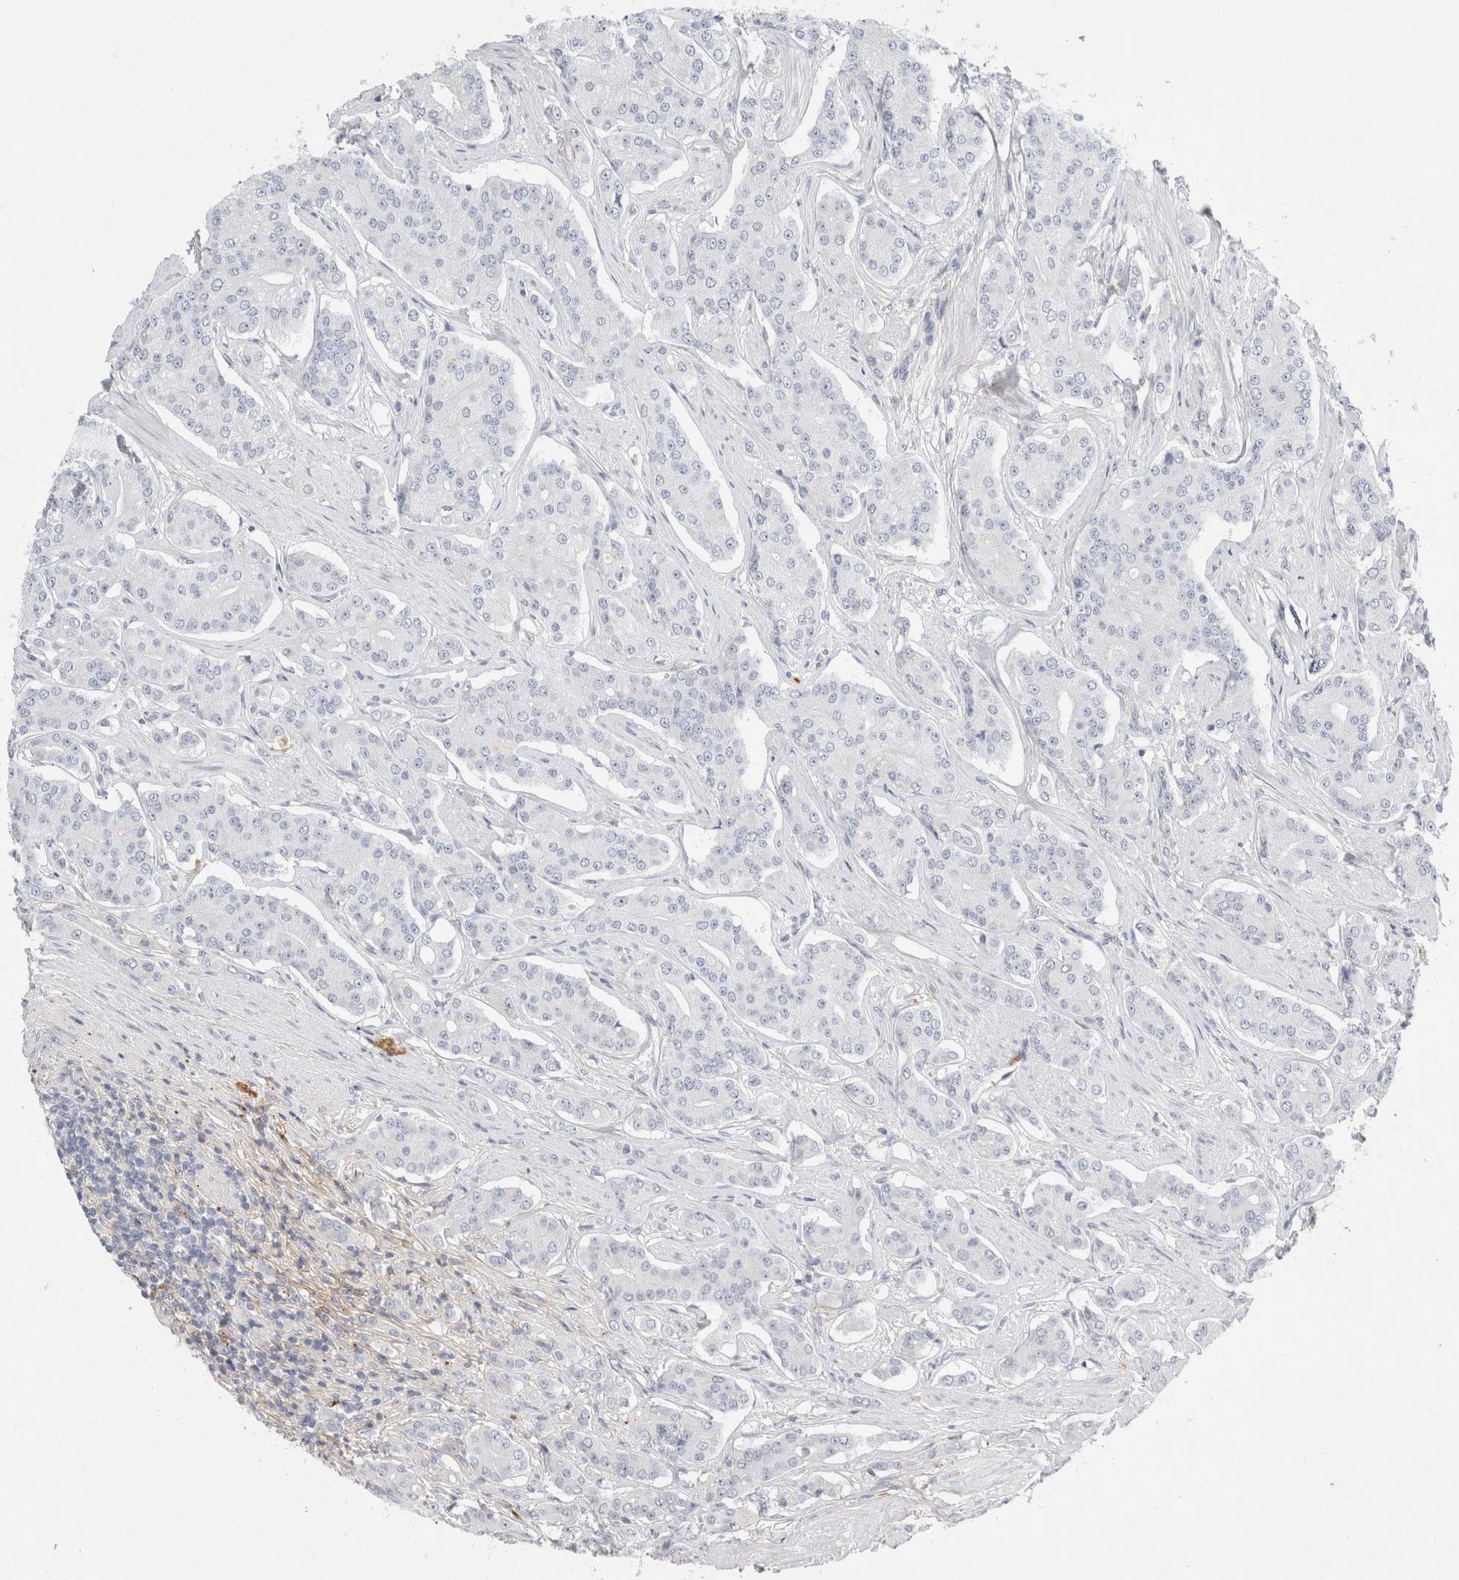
{"staining": {"intensity": "negative", "quantity": "none", "location": "none"}, "tissue": "prostate cancer", "cell_type": "Tumor cells", "image_type": "cancer", "snomed": [{"axis": "morphology", "description": "Adenocarcinoma, High grade"}, {"axis": "topography", "description": "Prostate"}], "caption": "Immunohistochemical staining of human adenocarcinoma (high-grade) (prostate) displays no significant expression in tumor cells.", "gene": "FGL2", "patient": {"sex": "male", "age": 71}}